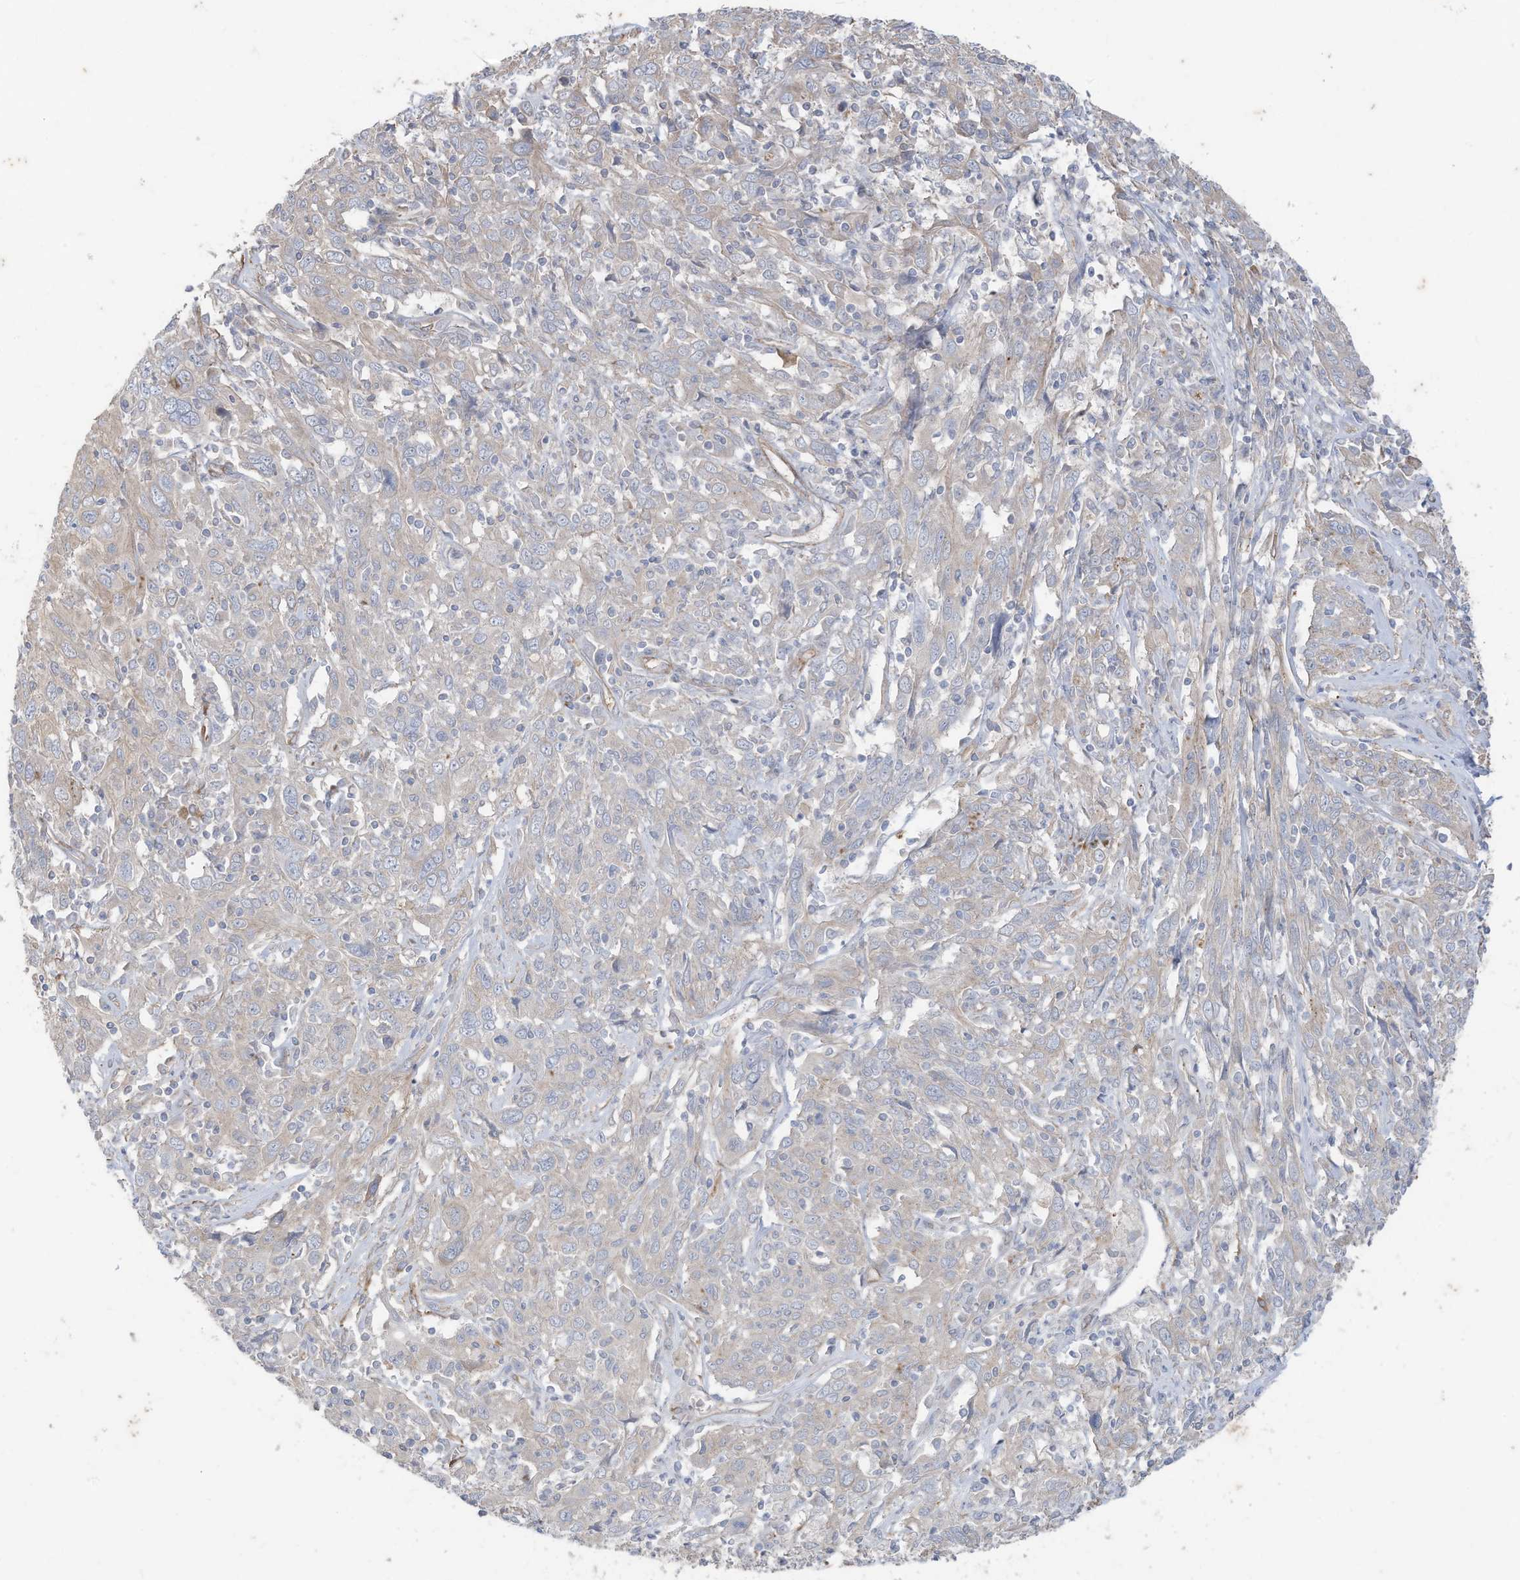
{"staining": {"intensity": "negative", "quantity": "none", "location": "none"}, "tissue": "cervical cancer", "cell_type": "Tumor cells", "image_type": "cancer", "snomed": [{"axis": "morphology", "description": "Squamous cell carcinoma, NOS"}, {"axis": "topography", "description": "Cervix"}], "caption": "An image of cervical cancer (squamous cell carcinoma) stained for a protein exhibits no brown staining in tumor cells.", "gene": "SLC17A7", "patient": {"sex": "female", "age": 46}}